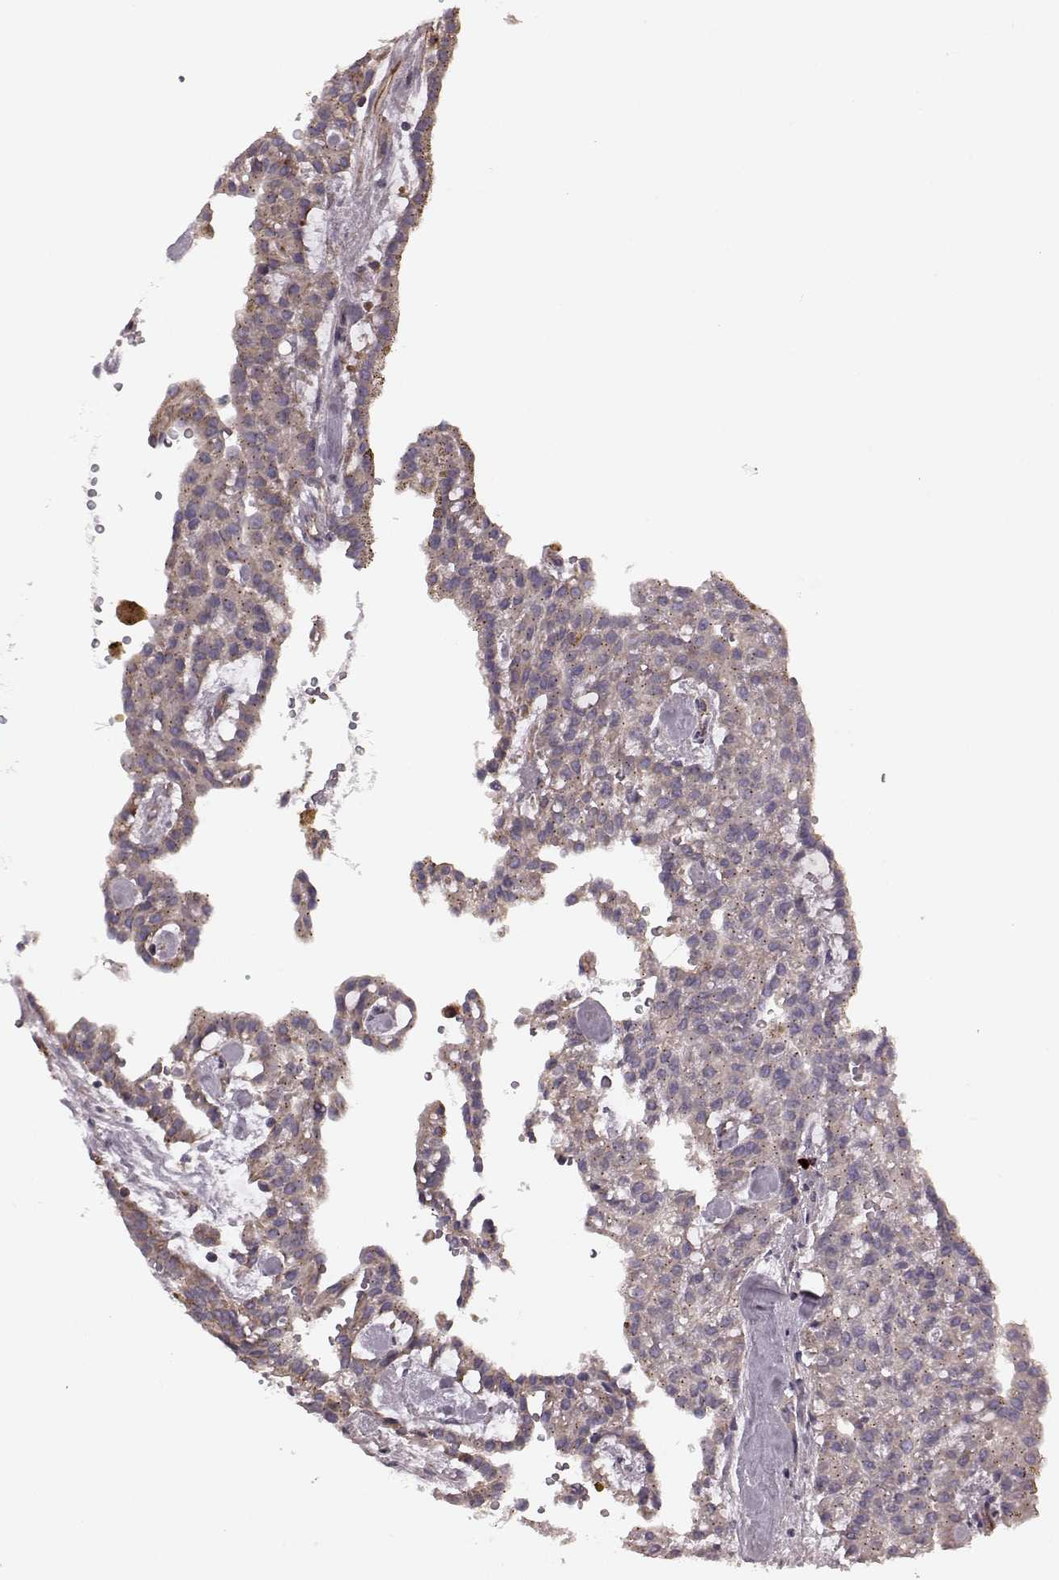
{"staining": {"intensity": "weak", "quantity": "<25%", "location": "cytoplasmic/membranous"}, "tissue": "renal cancer", "cell_type": "Tumor cells", "image_type": "cancer", "snomed": [{"axis": "morphology", "description": "Adenocarcinoma, NOS"}, {"axis": "topography", "description": "Kidney"}], "caption": "Immunohistochemistry of adenocarcinoma (renal) shows no staining in tumor cells.", "gene": "NTF3", "patient": {"sex": "male", "age": 63}}